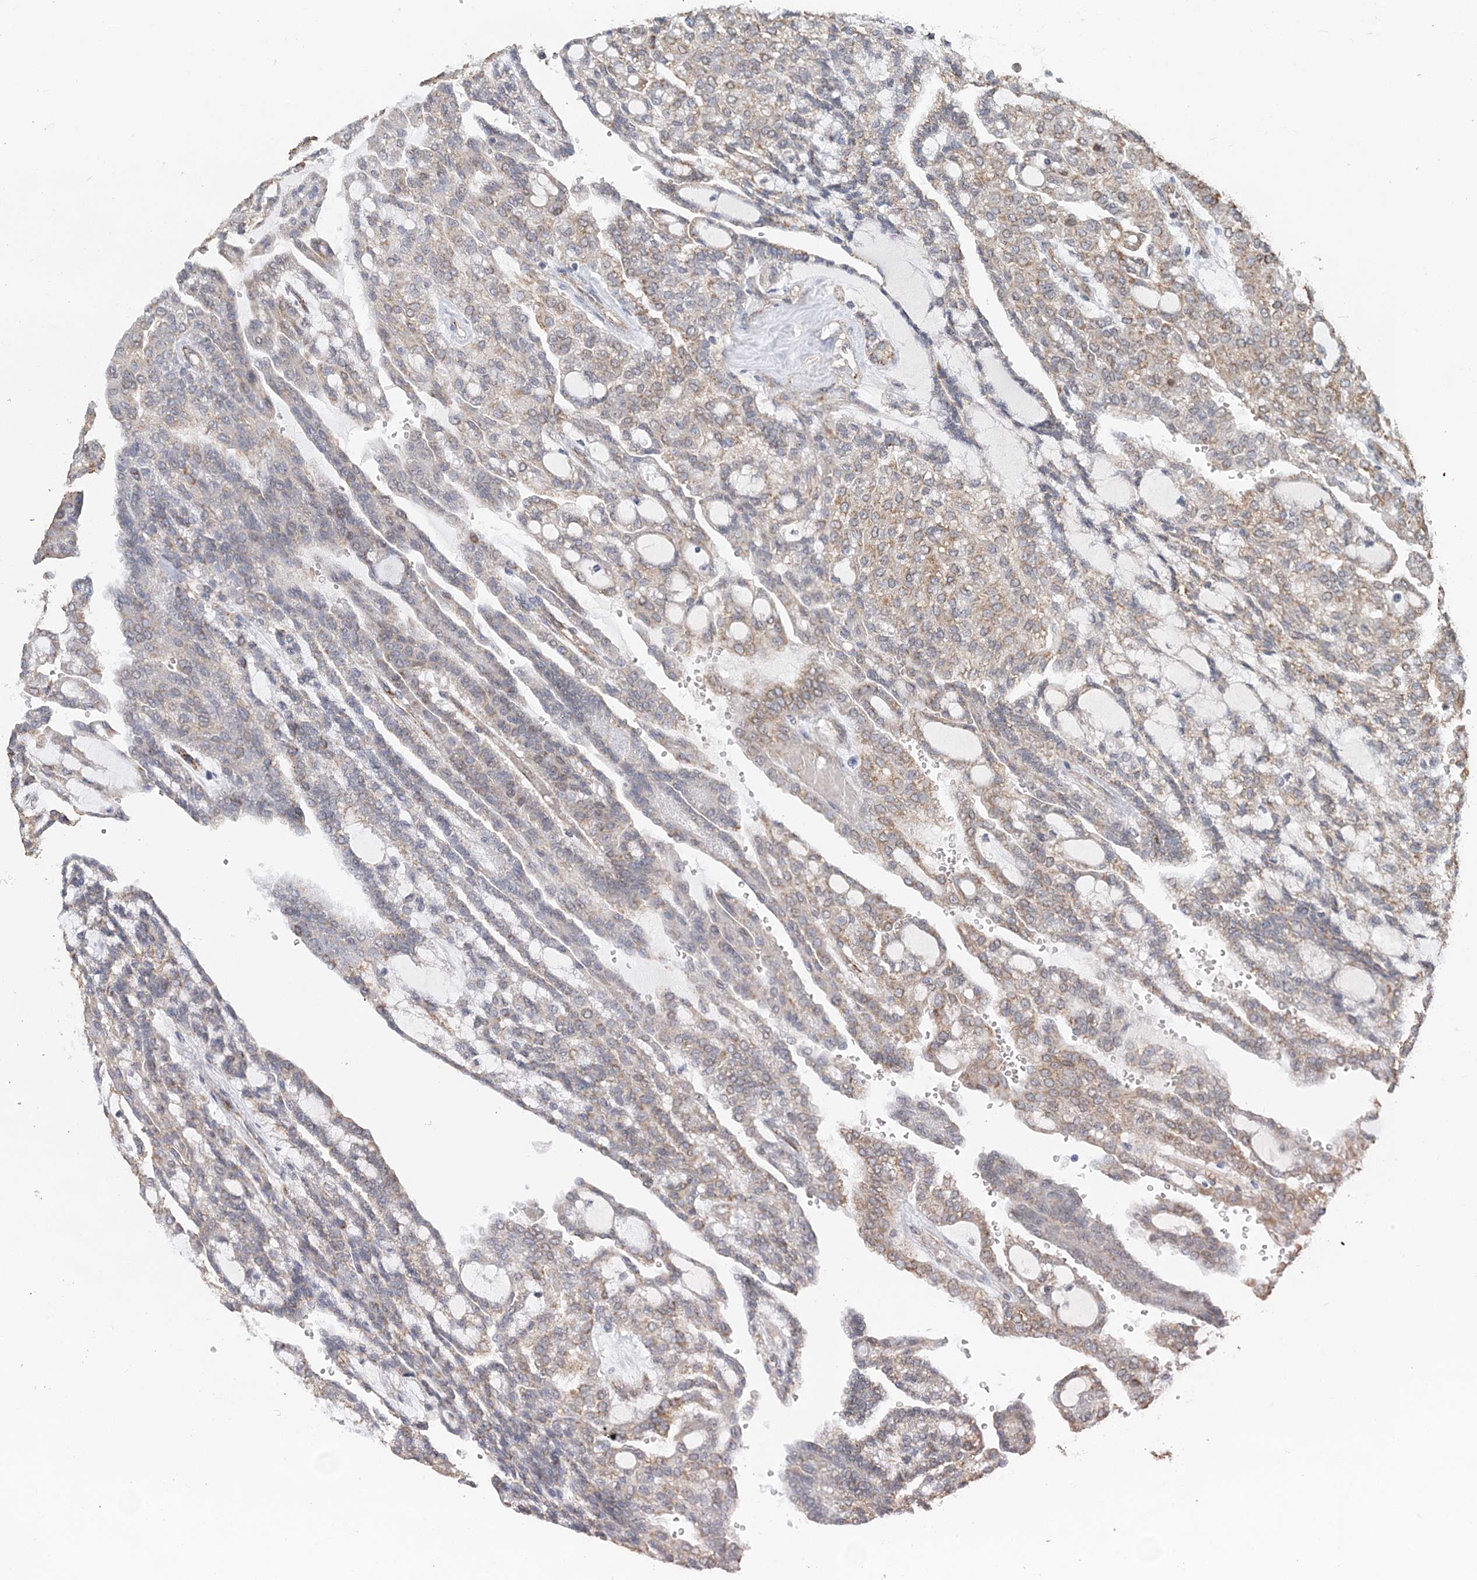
{"staining": {"intensity": "moderate", "quantity": "25%-75%", "location": "cytoplasmic/membranous"}, "tissue": "renal cancer", "cell_type": "Tumor cells", "image_type": "cancer", "snomed": [{"axis": "morphology", "description": "Adenocarcinoma, NOS"}, {"axis": "topography", "description": "Kidney"}], "caption": "Protein staining demonstrates moderate cytoplasmic/membranous positivity in about 25%-75% of tumor cells in renal cancer.", "gene": "FBXO38", "patient": {"sex": "male", "age": 63}}